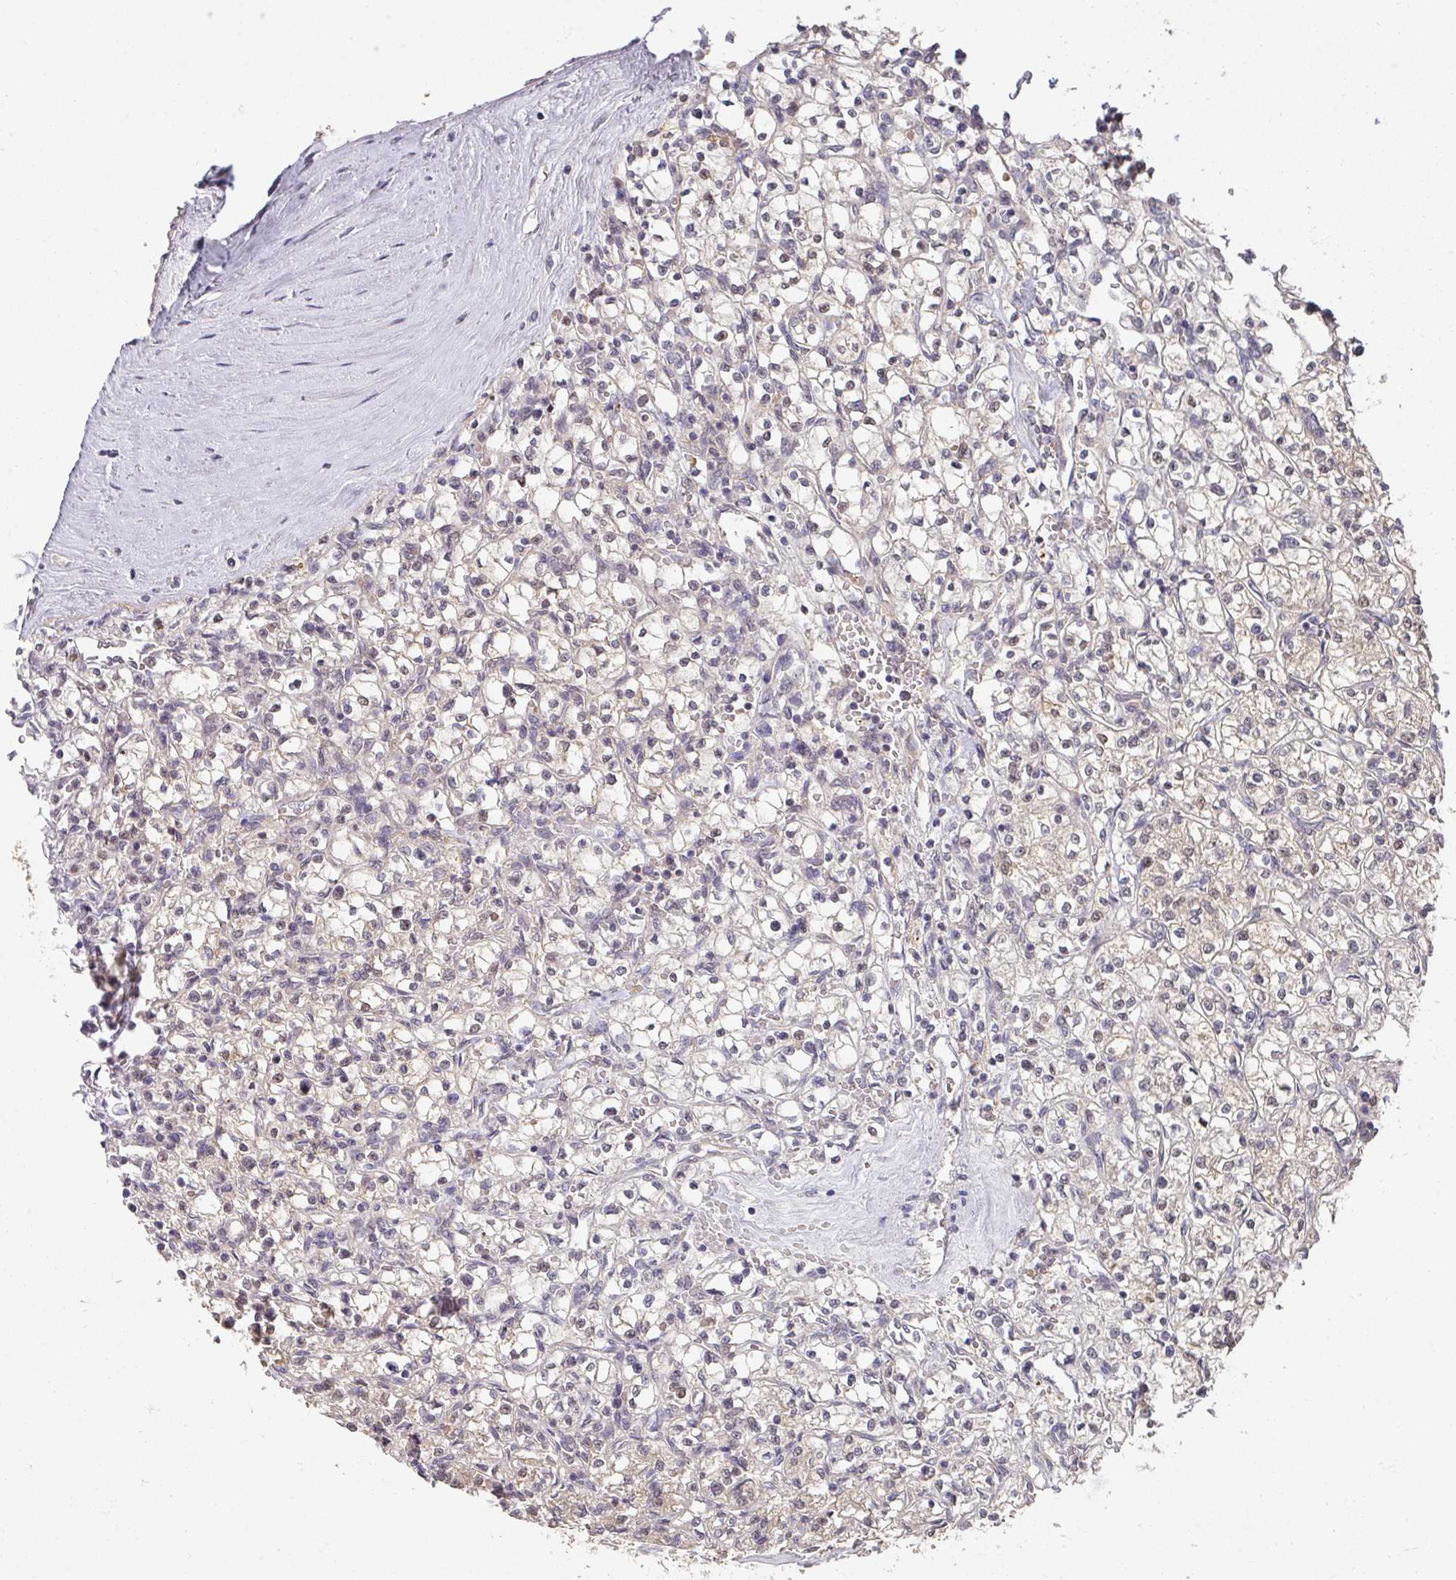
{"staining": {"intensity": "weak", "quantity": "<25%", "location": "nuclear"}, "tissue": "renal cancer", "cell_type": "Tumor cells", "image_type": "cancer", "snomed": [{"axis": "morphology", "description": "Adenocarcinoma, NOS"}, {"axis": "topography", "description": "Kidney"}], "caption": "DAB immunohistochemical staining of renal cancer (adenocarcinoma) reveals no significant expression in tumor cells.", "gene": "FOXN4", "patient": {"sex": "female", "age": 64}}